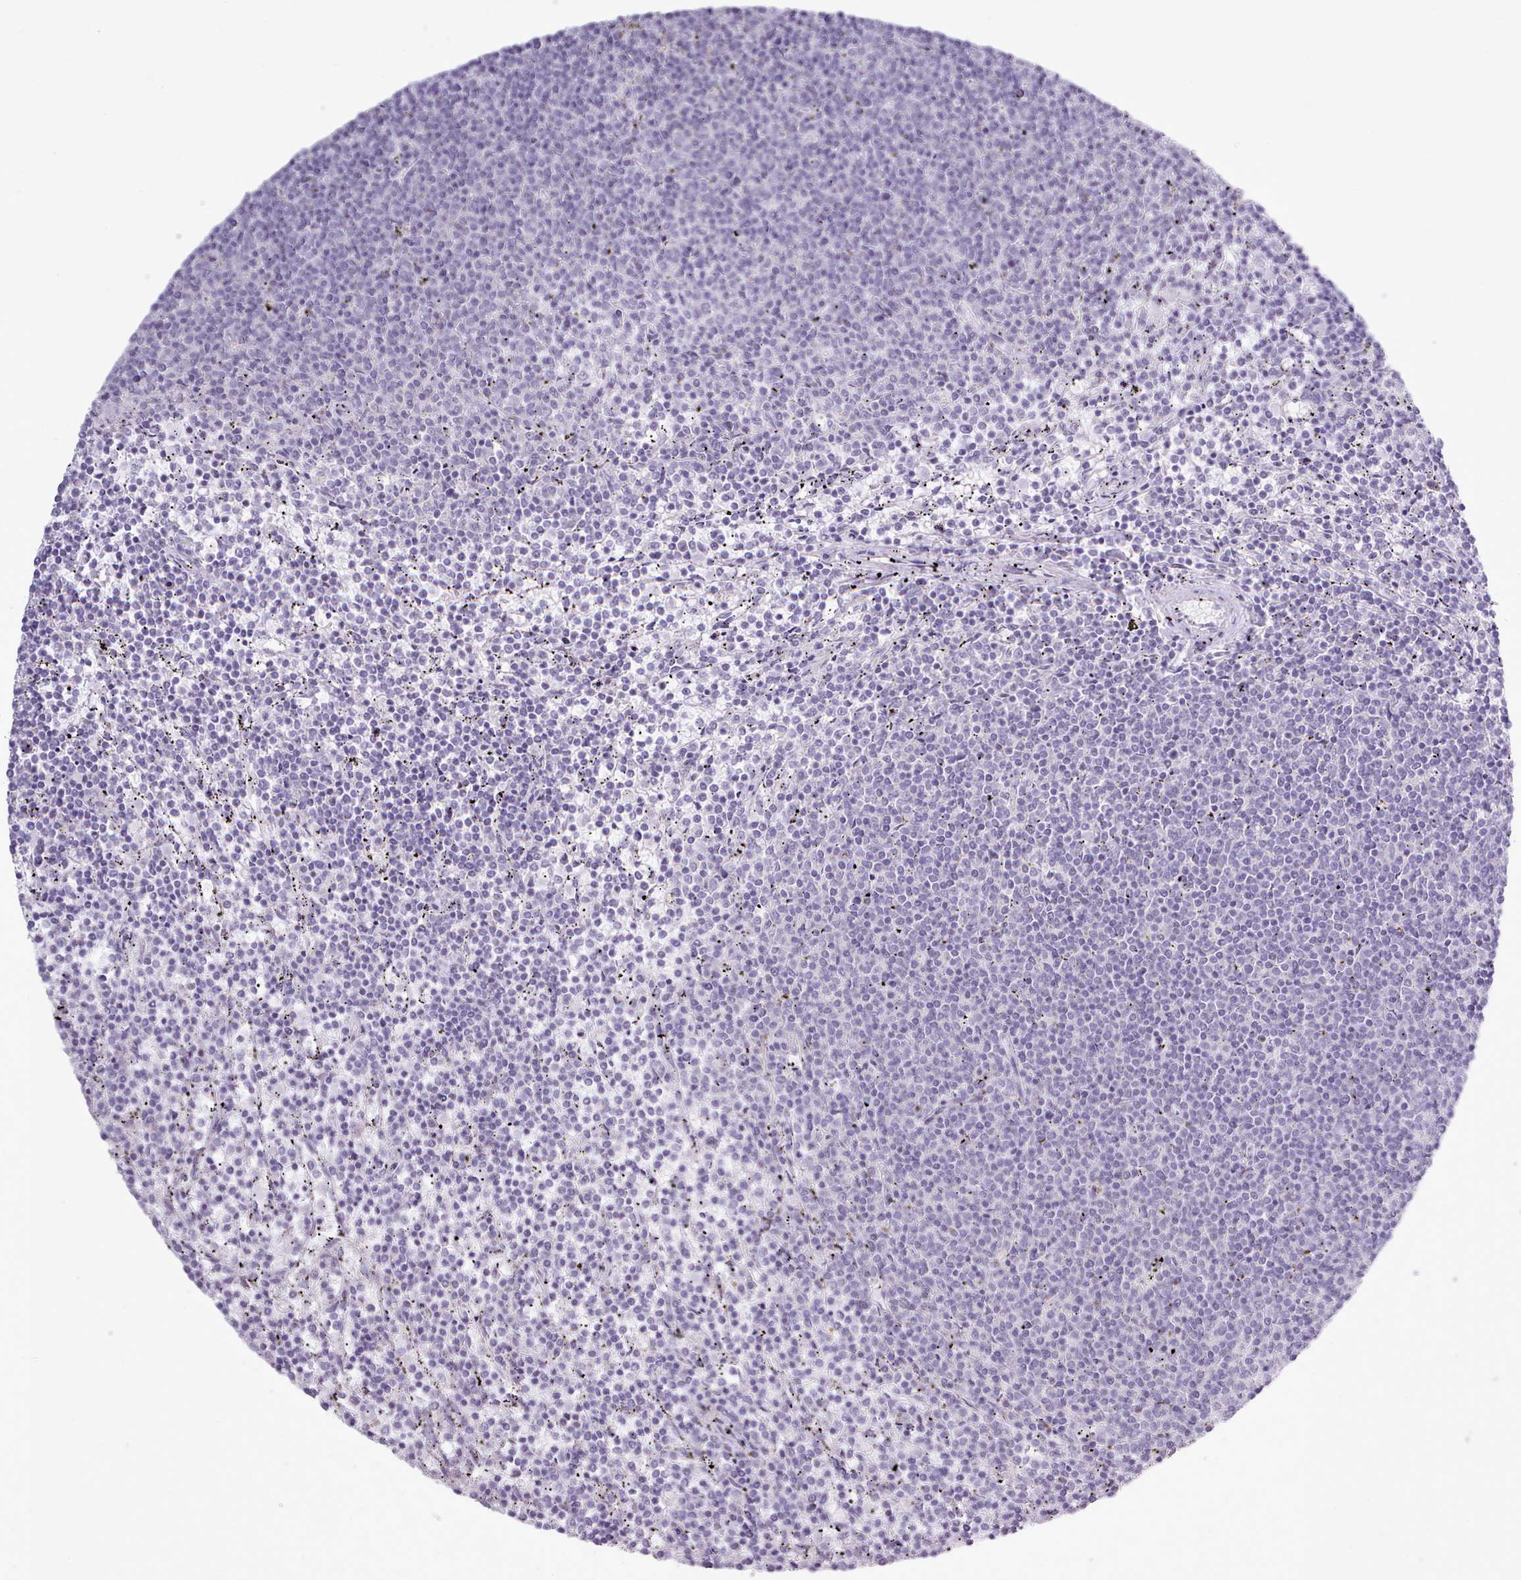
{"staining": {"intensity": "negative", "quantity": "none", "location": "none"}, "tissue": "lymphoma", "cell_type": "Tumor cells", "image_type": "cancer", "snomed": [{"axis": "morphology", "description": "Malignant lymphoma, non-Hodgkin's type, Low grade"}, {"axis": "topography", "description": "Spleen"}], "caption": "Image shows no significant protein expression in tumor cells of lymphoma.", "gene": "BDKRB2", "patient": {"sex": "female", "age": 50}}